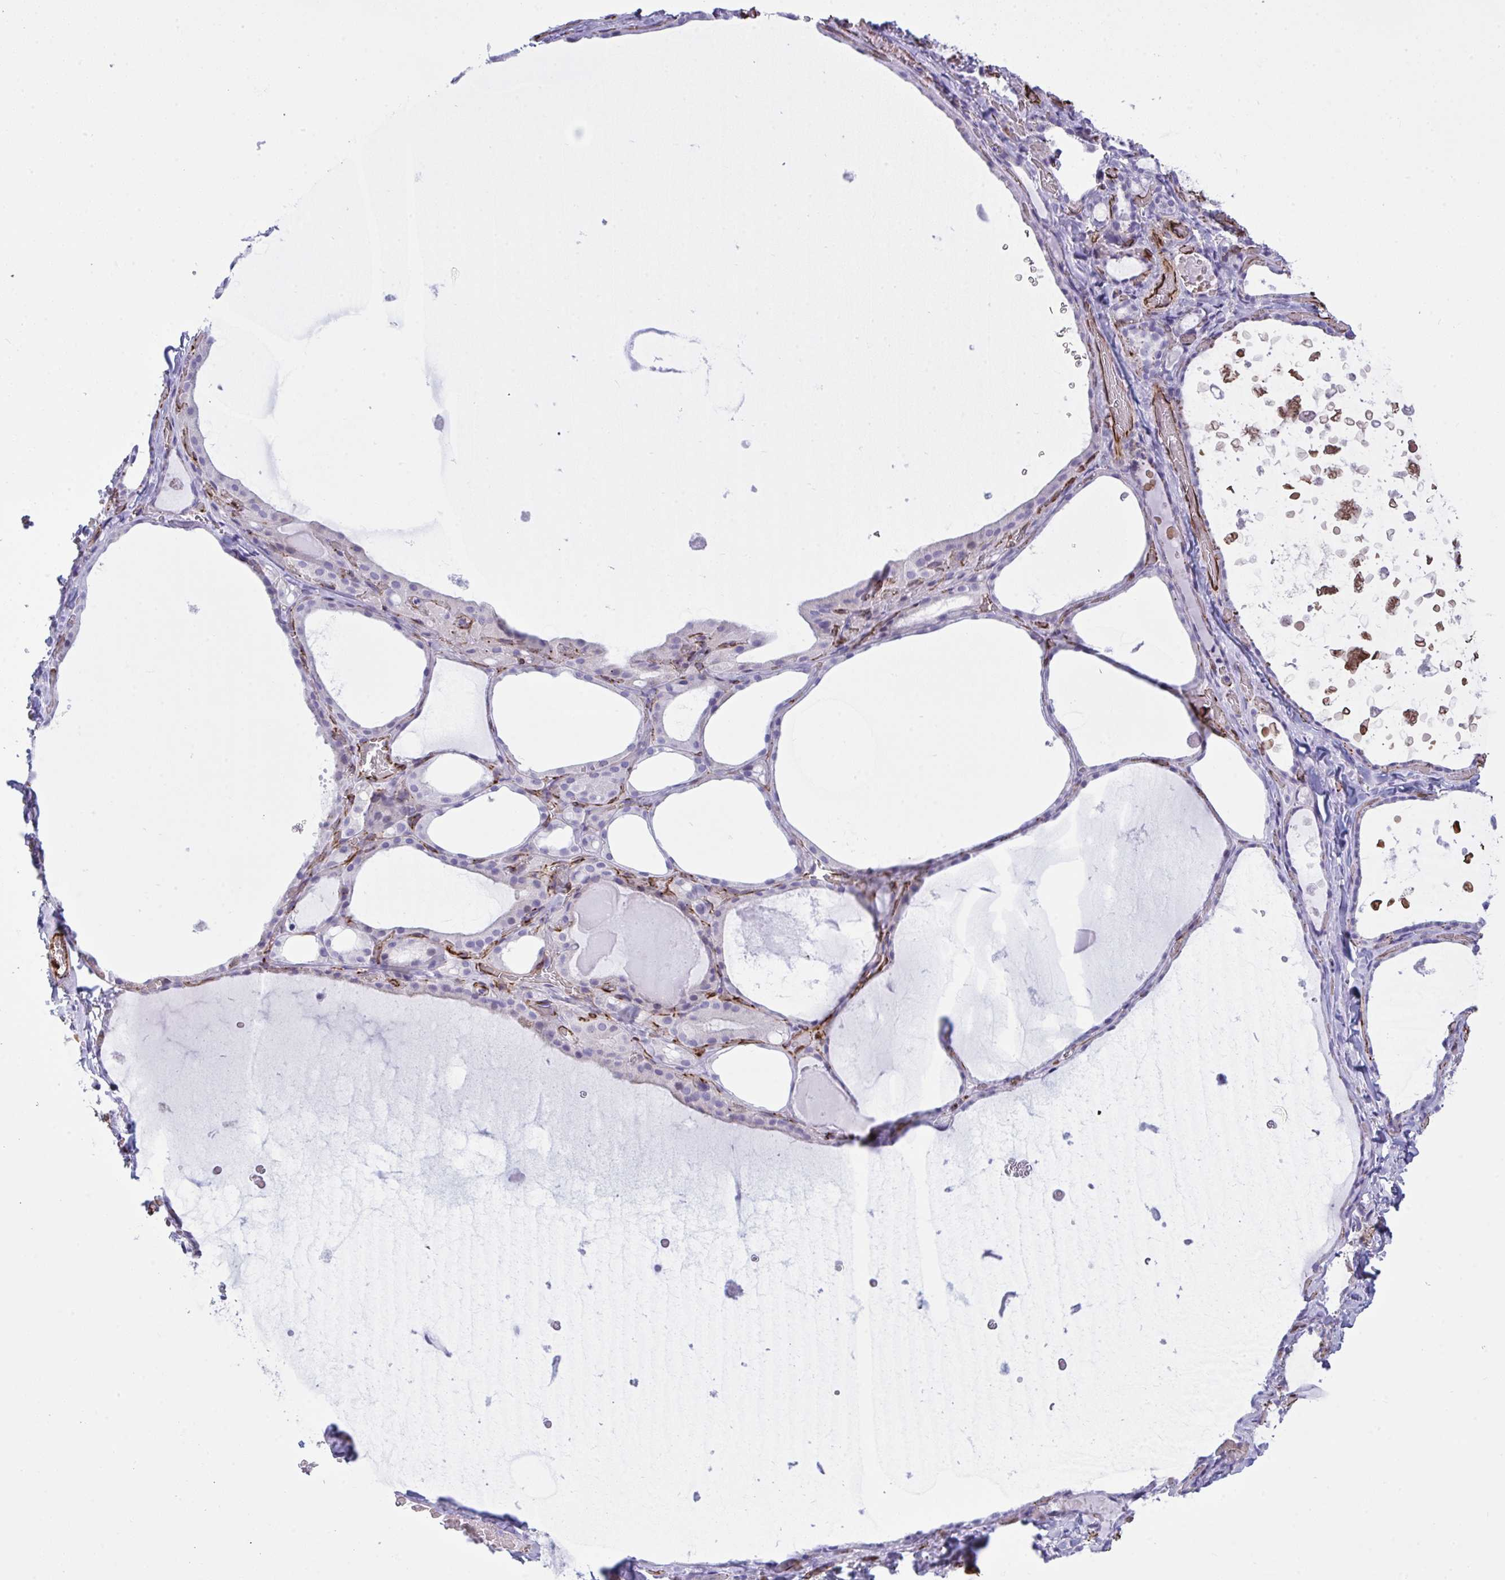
{"staining": {"intensity": "negative", "quantity": "none", "location": "none"}, "tissue": "thyroid gland", "cell_type": "Glandular cells", "image_type": "normal", "snomed": [{"axis": "morphology", "description": "Normal tissue, NOS"}, {"axis": "topography", "description": "Thyroid gland"}], "caption": "Immunohistochemistry of unremarkable human thyroid gland demonstrates no staining in glandular cells. (Stains: DAB IHC with hematoxylin counter stain, Microscopy: brightfield microscopy at high magnification).", "gene": "SLC35B1", "patient": {"sex": "female", "age": 56}}